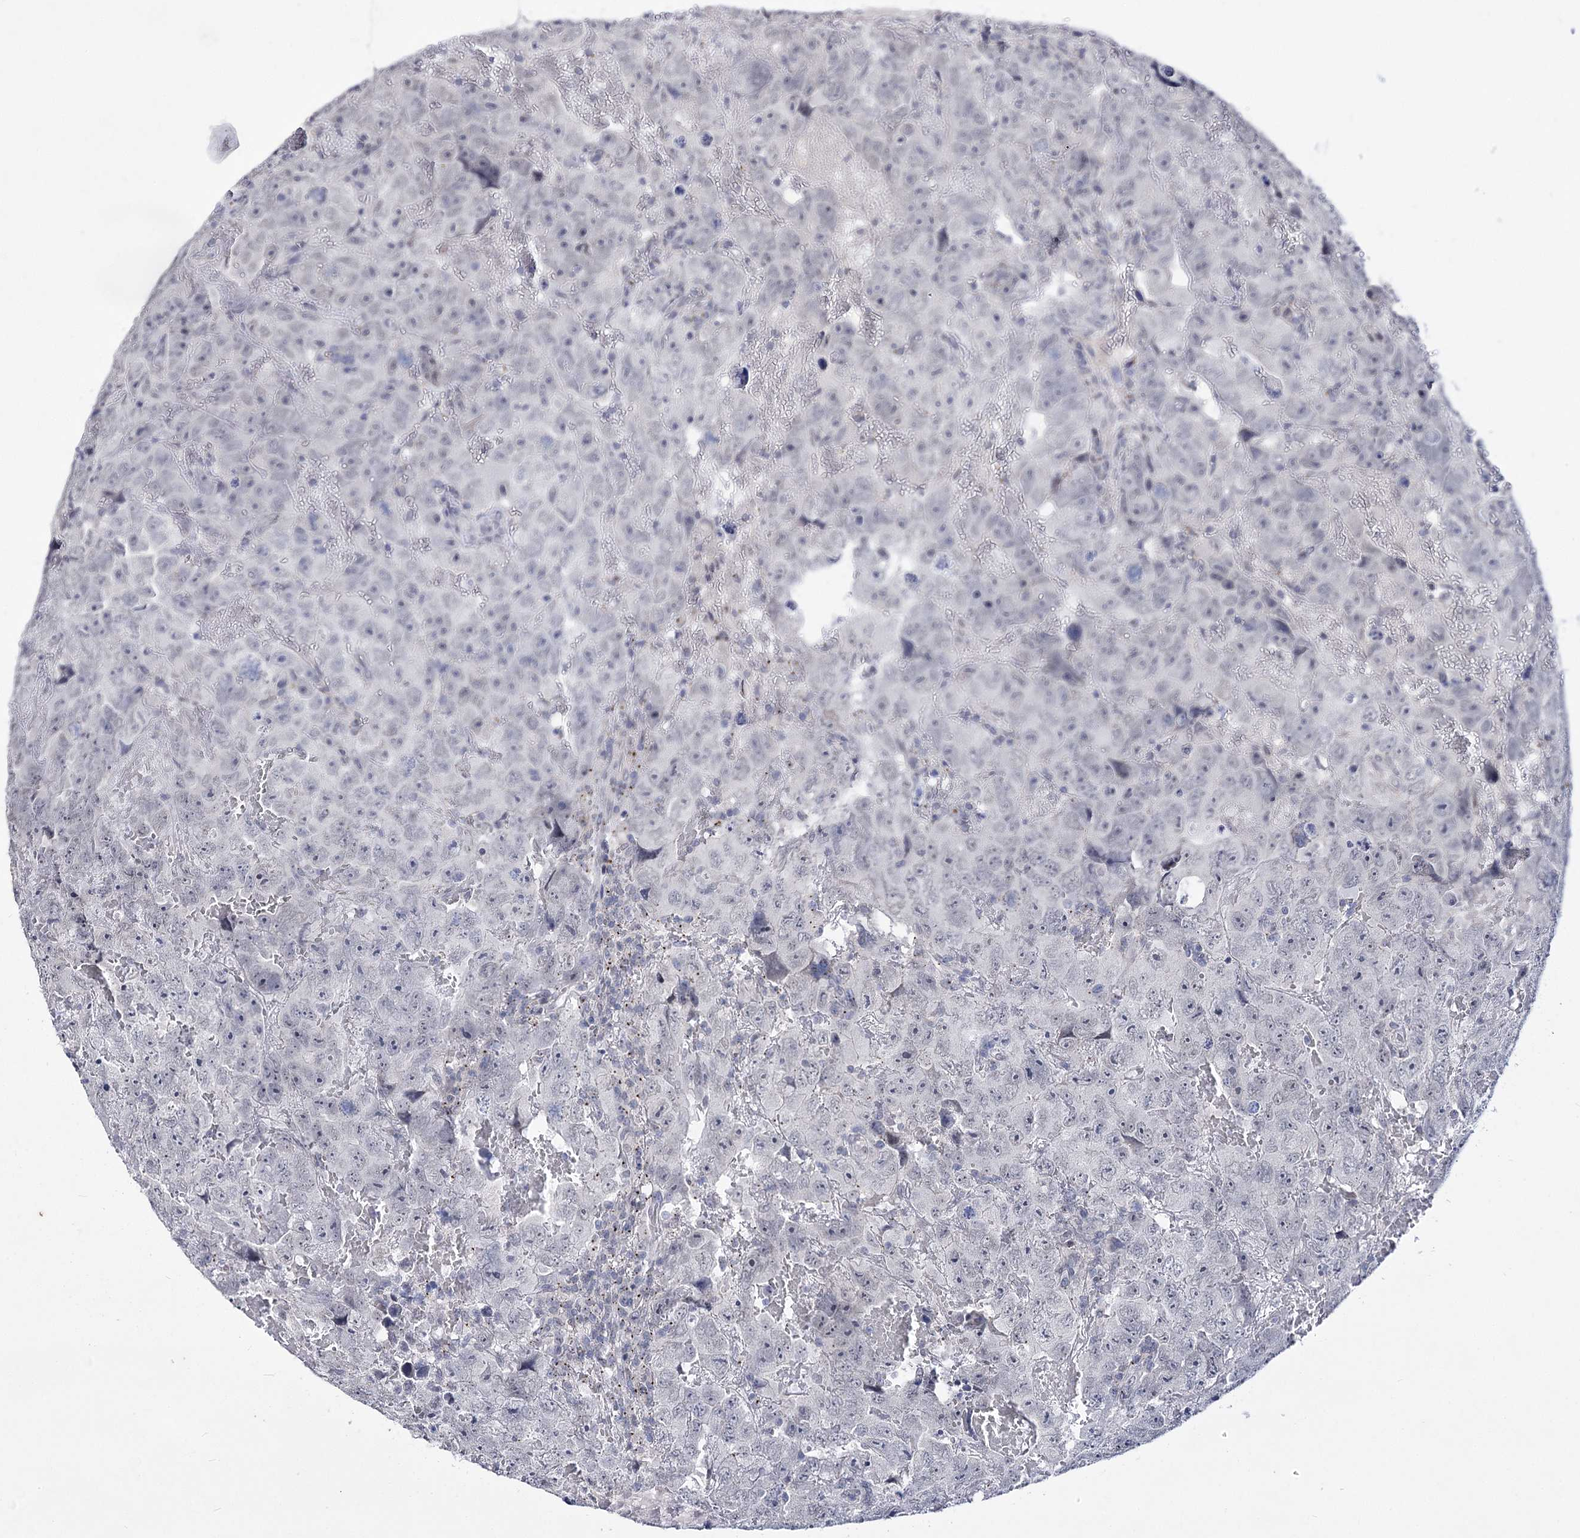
{"staining": {"intensity": "negative", "quantity": "none", "location": "none"}, "tissue": "testis cancer", "cell_type": "Tumor cells", "image_type": "cancer", "snomed": [{"axis": "morphology", "description": "Carcinoma, Embryonal, NOS"}, {"axis": "topography", "description": "Testis"}], "caption": "IHC of human testis embryonal carcinoma displays no staining in tumor cells.", "gene": "ATP10B", "patient": {"sex": "male", "age": 45}}